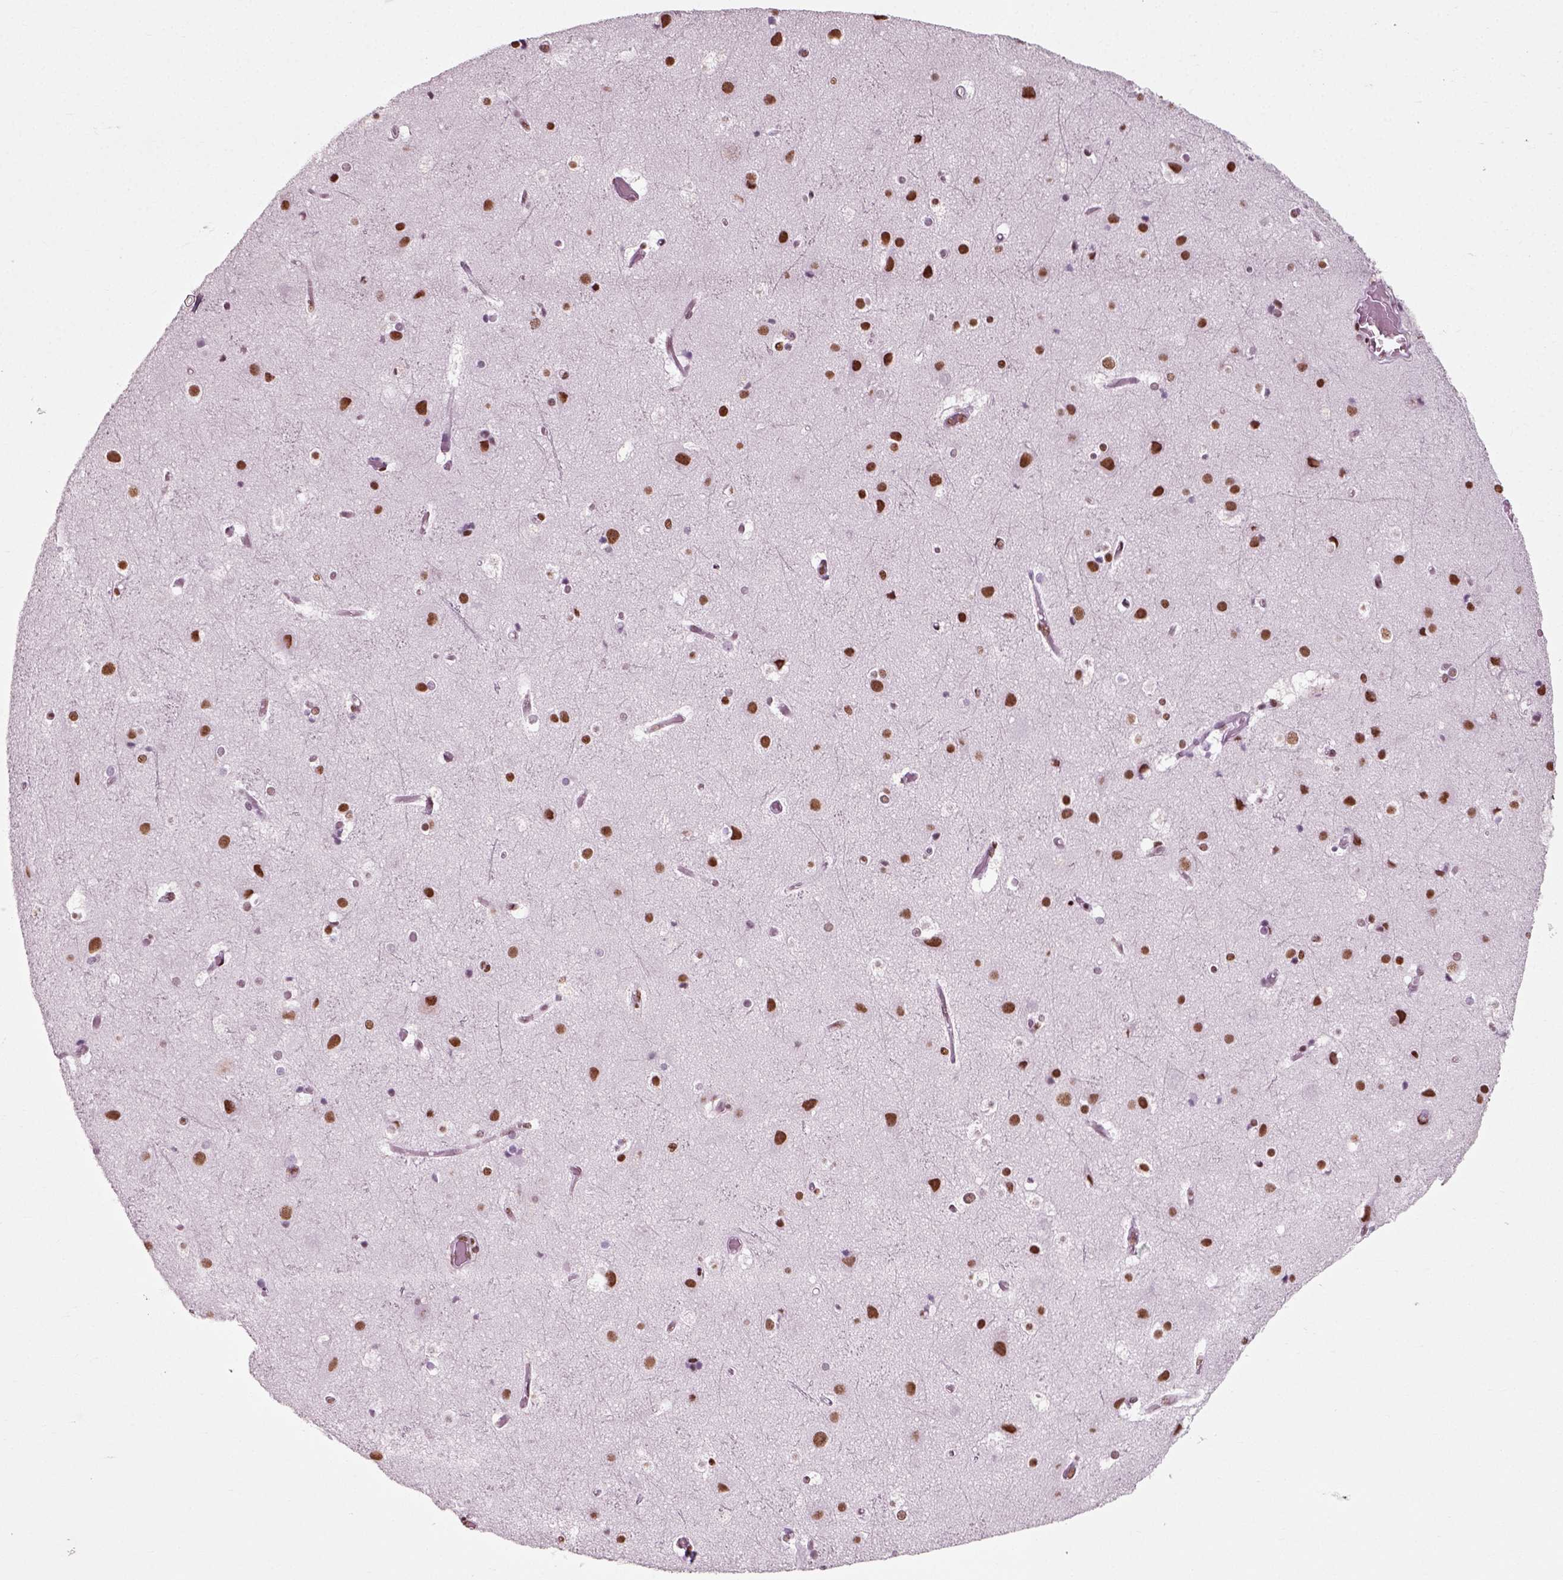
{"staining": {"intensity": "moderate", "quantity": "<25%", "location": "nuclear"}, "tissue": "cerebral cortex", "cell_type": "Endothelial cells", "image_type": "normal", "snomed": [{"axis": "morphology", "description": "Normal tissue, NOS"}, {"axis": "topography", "description": "Cerebral cortex"}], "caption": "An immunohistochemistry (IHC) histopathology image of unremarkable tissue is shown. Protein staining in brown shows moderate nuclear positivity in cerebral cortex within endothelial cells.", "gene": "POLR1H", "patient": {"sex": "female", "age": 52}}